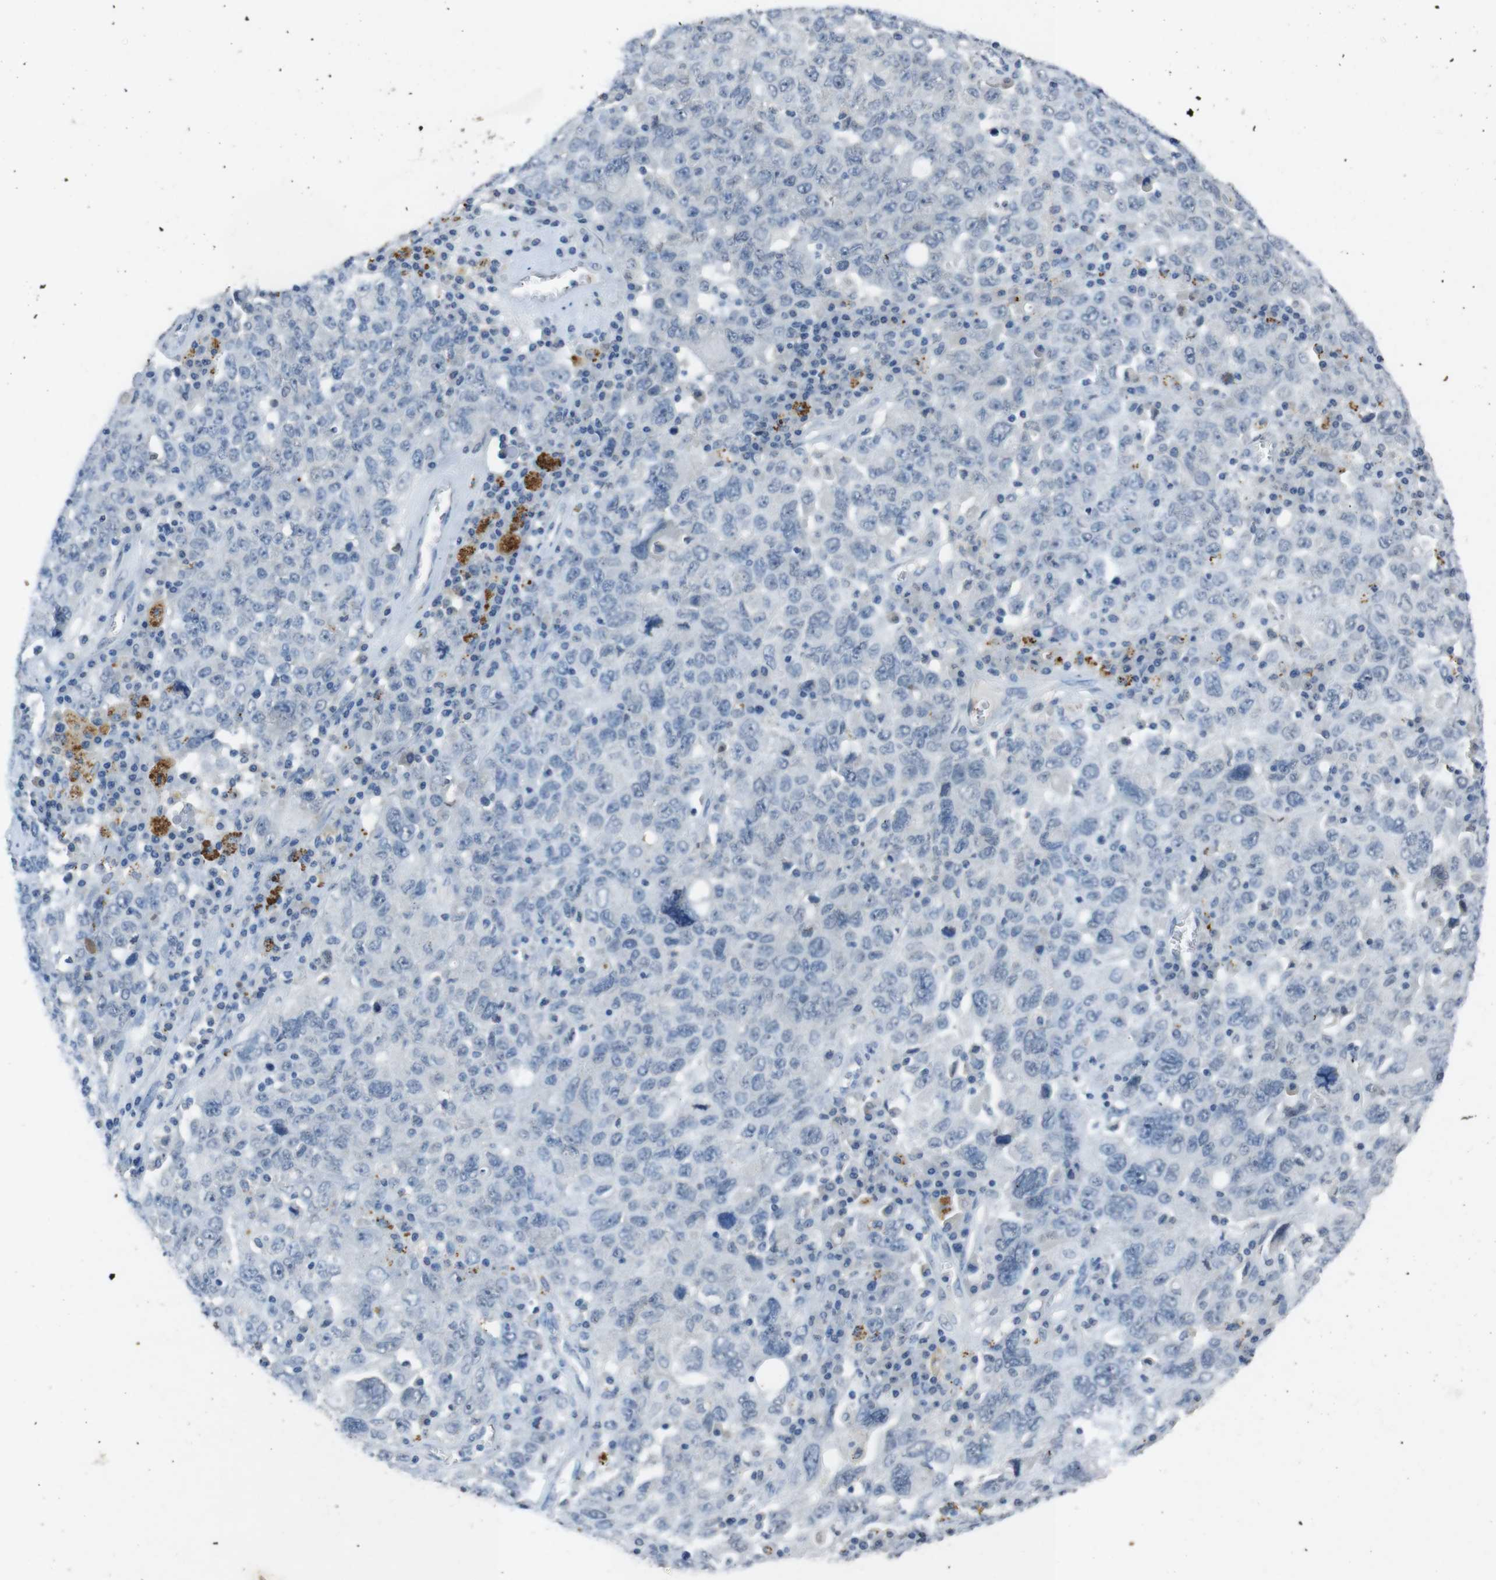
{"staining": {"intensity": "negative", "quantity": "none", "location": "none"}, "tissue": "ovarian cancer", "cell_type": "Tumor cells", "image_type": "cancer", "snomed": [{"axis": "morphology", "description": "Carcinoma, endometroid"}, {"axis": "topography", "description": "Ovary"}], "caption": "DAB (3,3'-diaminobenzidine) immunohistochemical staining of human endometroid carcinoma (ovarian) displays no significant staining in tumor cells.", "gene": "STBD1", "patient": {"sex": "female", "age": 62}}